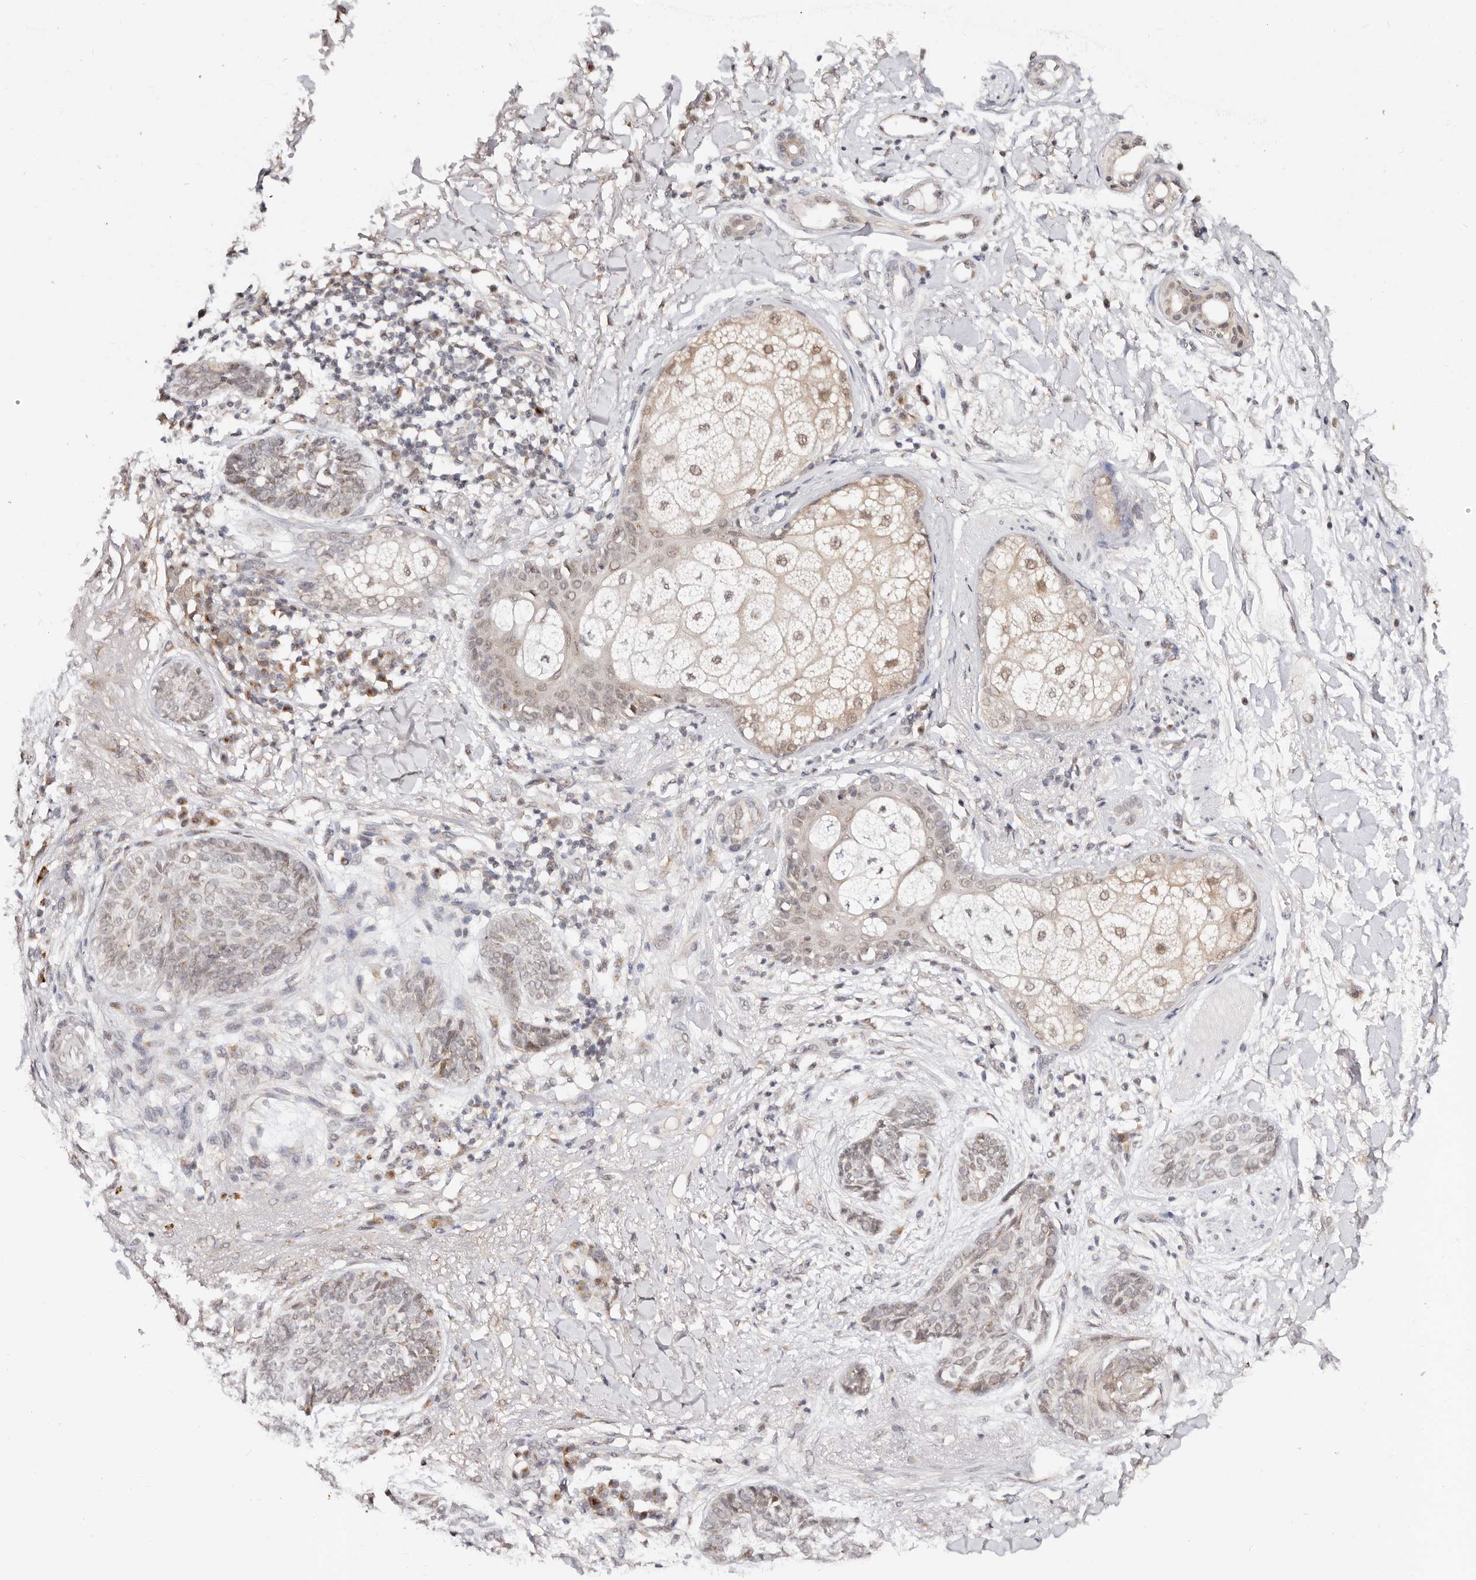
{"staining": {"intensity": "weak", "quantity": "25%-75%", "location": "nuclear"}, "tissue": "skin cancer", "cell_type": "Tumor cells", "image_type": "cancer", "snomed": [{"axis": "morphology", "description": "Basal cell carcinoma"}, {"axis": "topography", "description": "Skin"}], "caption": "This is a histology image of immunohistochemistry staining of skin cancer, which shows weak staining in the nuclear of tumor cells.", "gene": "VIPAS39", "patient": {"sex": "male", "age": 85}}